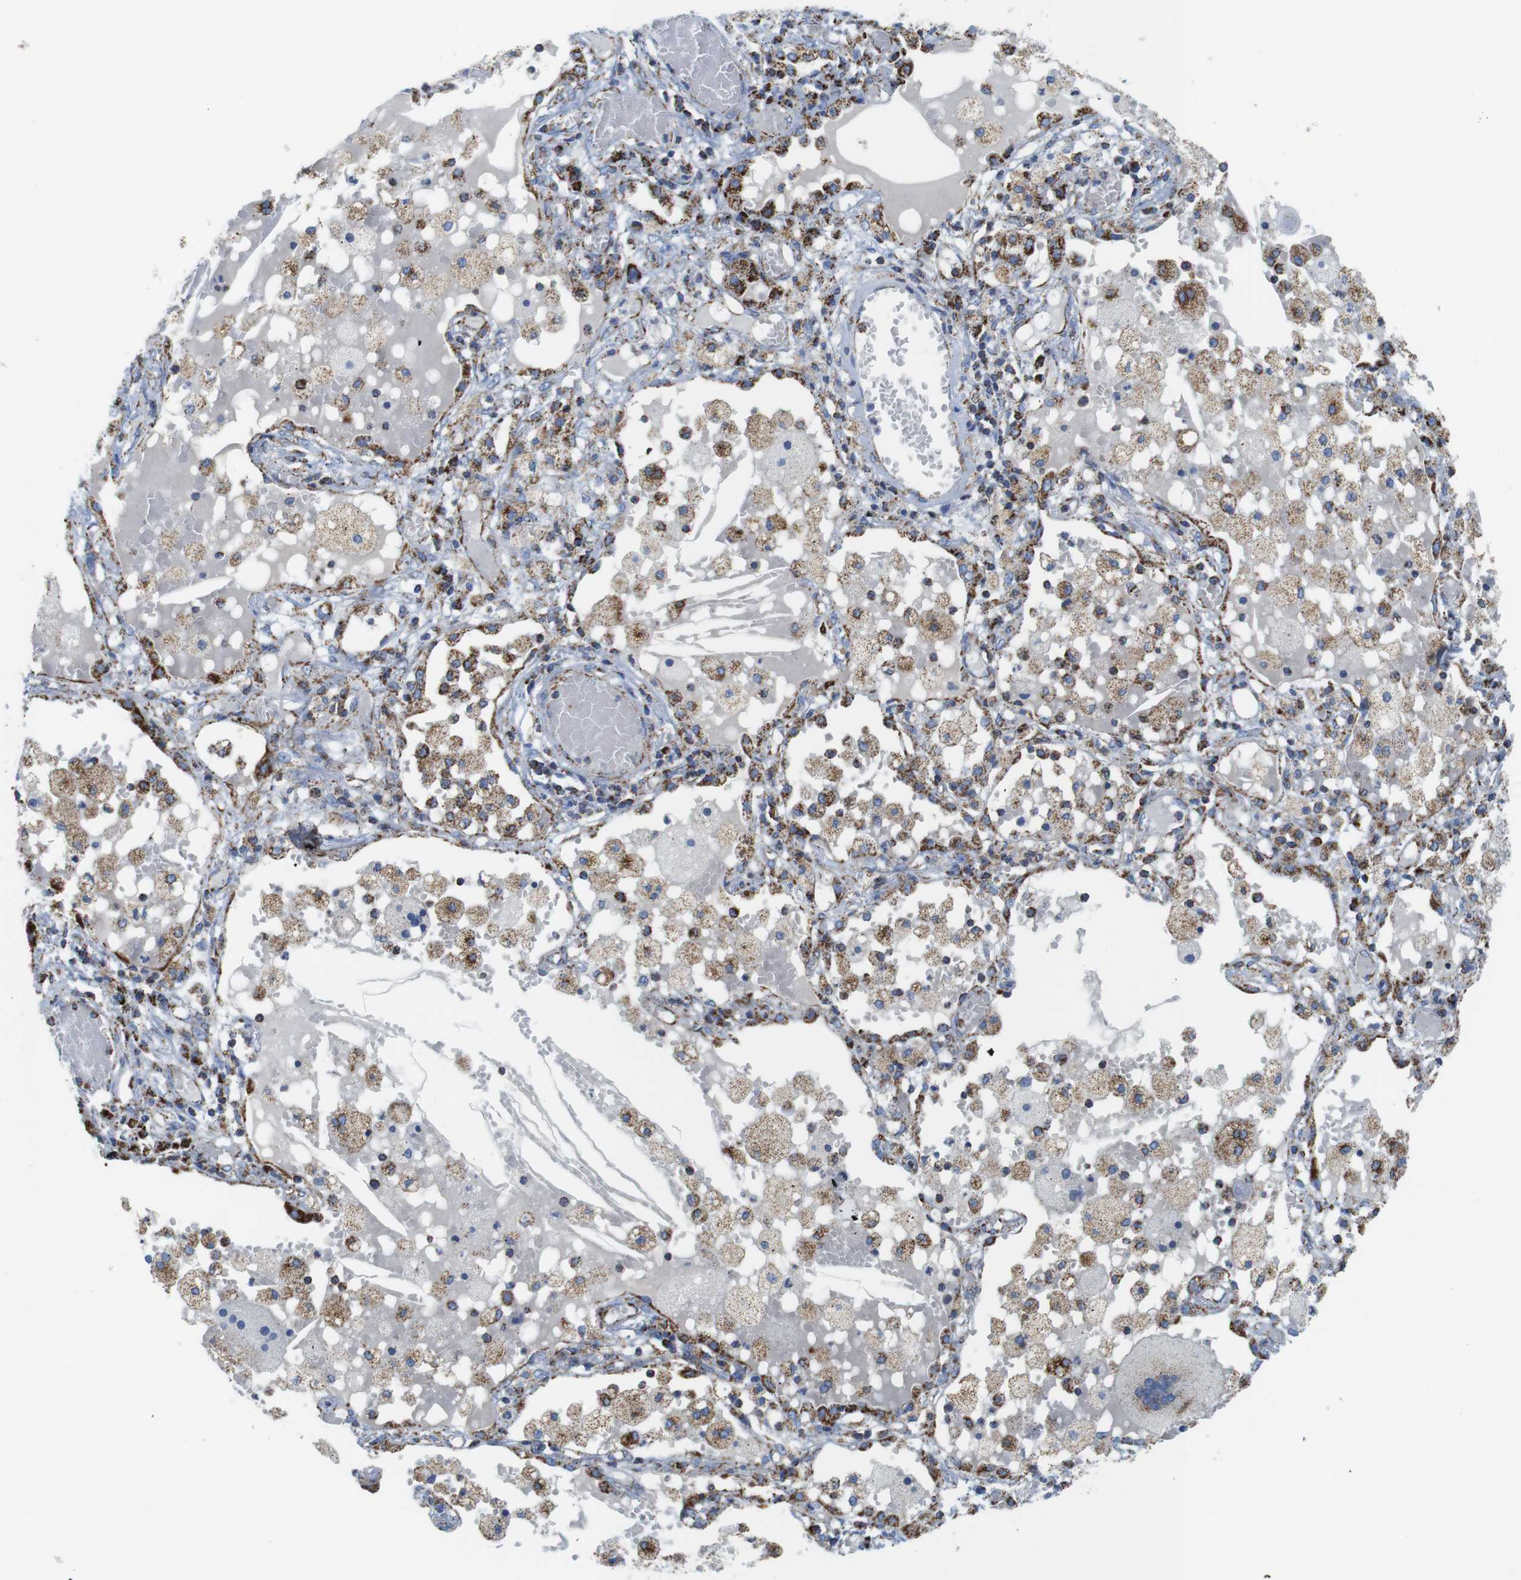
{"staining": {"intensity": "moderate", "quantity": ">75%", "location": "cytoplasmic/membranous"}, "tissue": "lung cancer", "cell_type": "Tumor cells", "image_type": "cancer", "snomed": [{"axis": "morphology", "description": "Squamous cell carcinoma, NOS"}, {"axis": "topography", "description": "Lung"}], "caption": "Immunohistochemical staining of human squamous cell carcinoma (lung) shows moderate cytoplasmic/membranous protein staining in approximately >75% of tumor cells. (Stains: DAB (3,3'-diaminobenzidine) in brown, nuclei in blue, Microscopy: brightfield microscopy at high magnification).", "gene": "ATP5PO", "patient": {"sex": "male", "age": 71}}